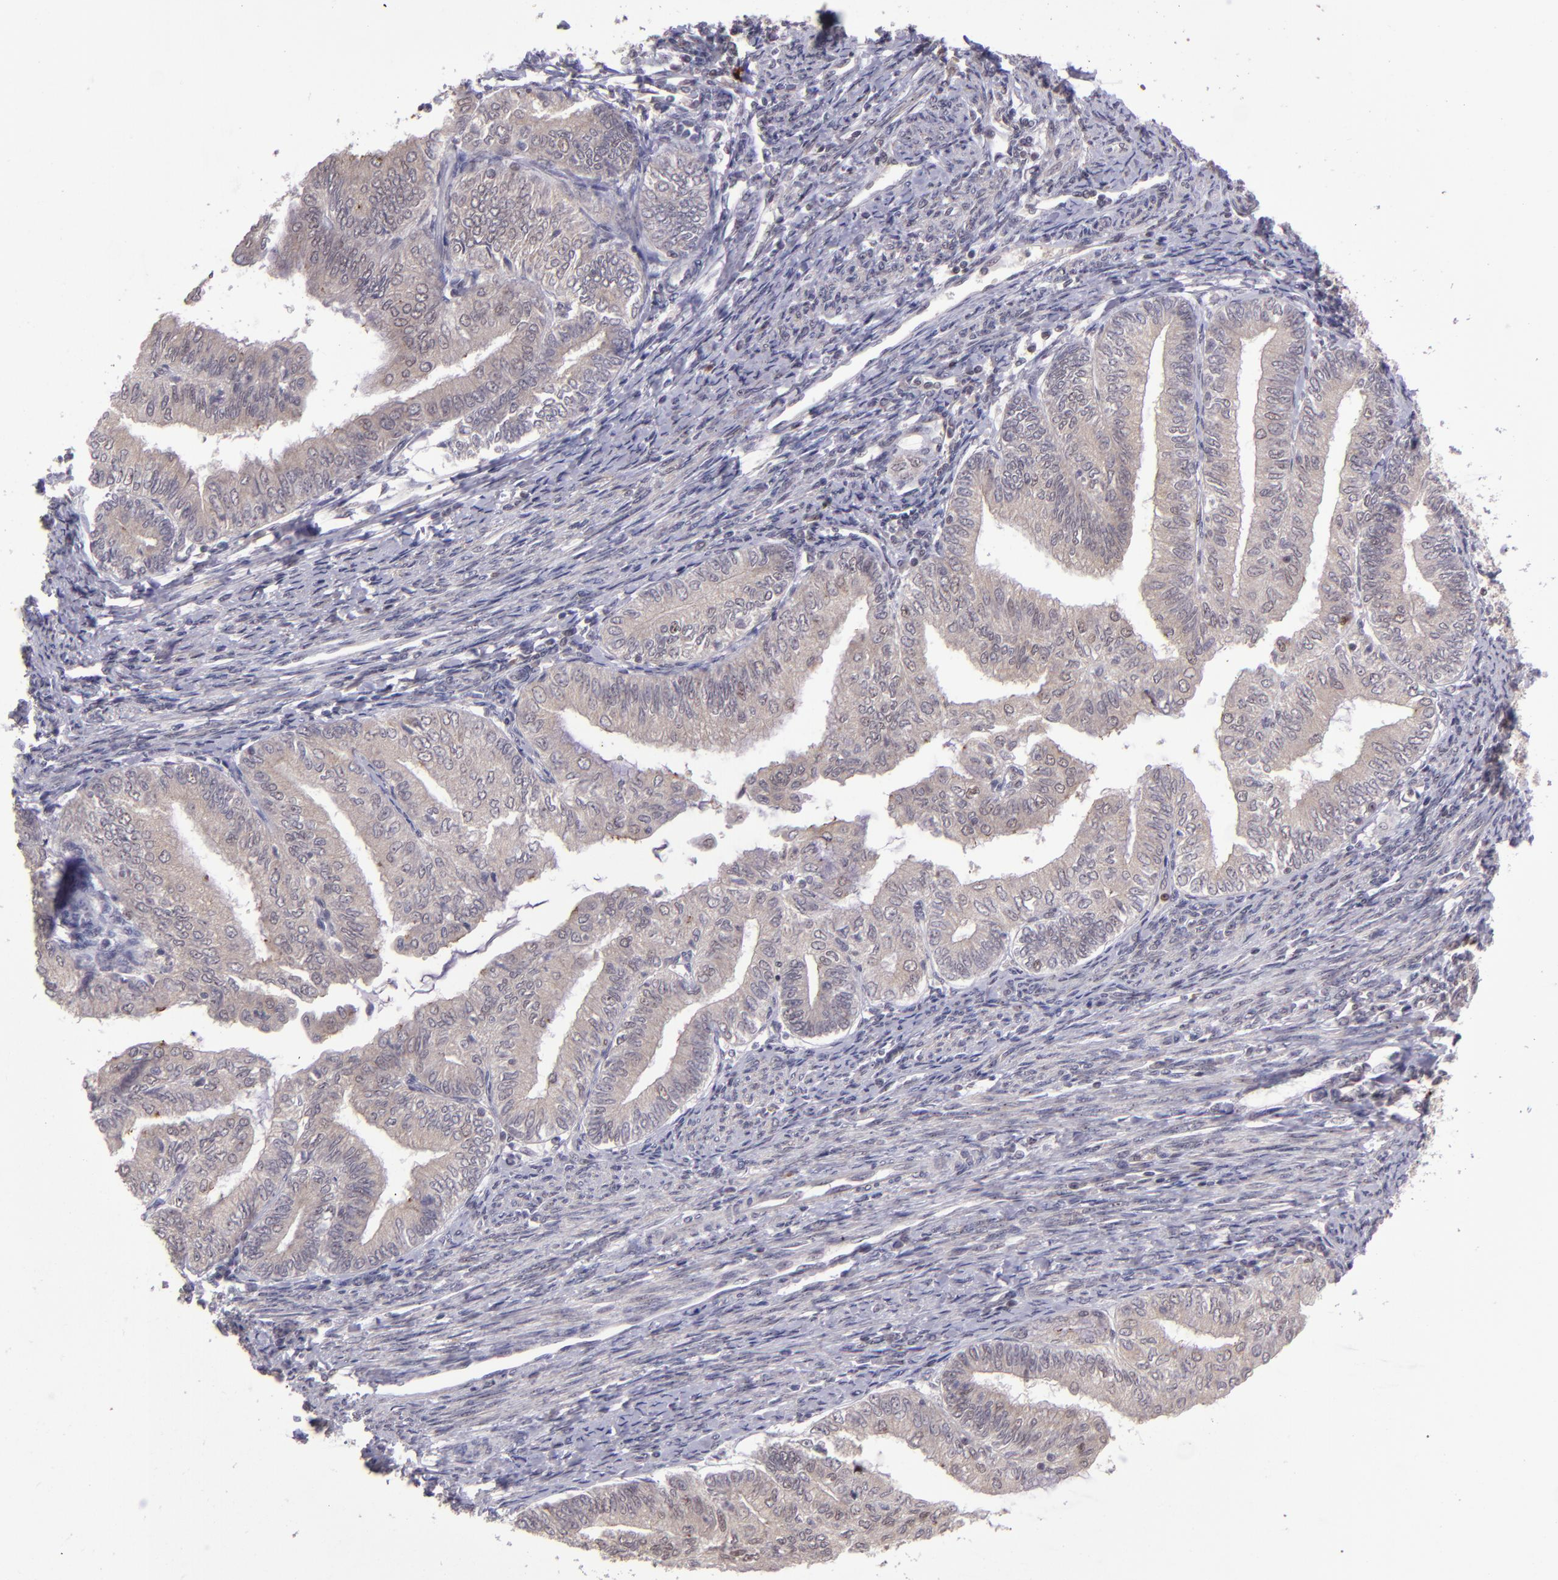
{"staining": {"intensity": "weak", "quantity": ">75%", "location": "cytoplasmic/membranous"}, "tissue": "endometrial cancer", "cell_type": "Tumor cells", "image_type": "cancer", "snomed": [{"axis": "morphology", "description": "Adenocarcinoma, NOS"}, {"axis": "topography", "description": "Endometrium"}], "caption": "Endometrial adenocarcinoma stained for a protein demonstrates weak cytoplasmic/membranous positivity in tumor cells.", "gene": "PCNX4", "patient": {"sex": "female", "age": 66}}